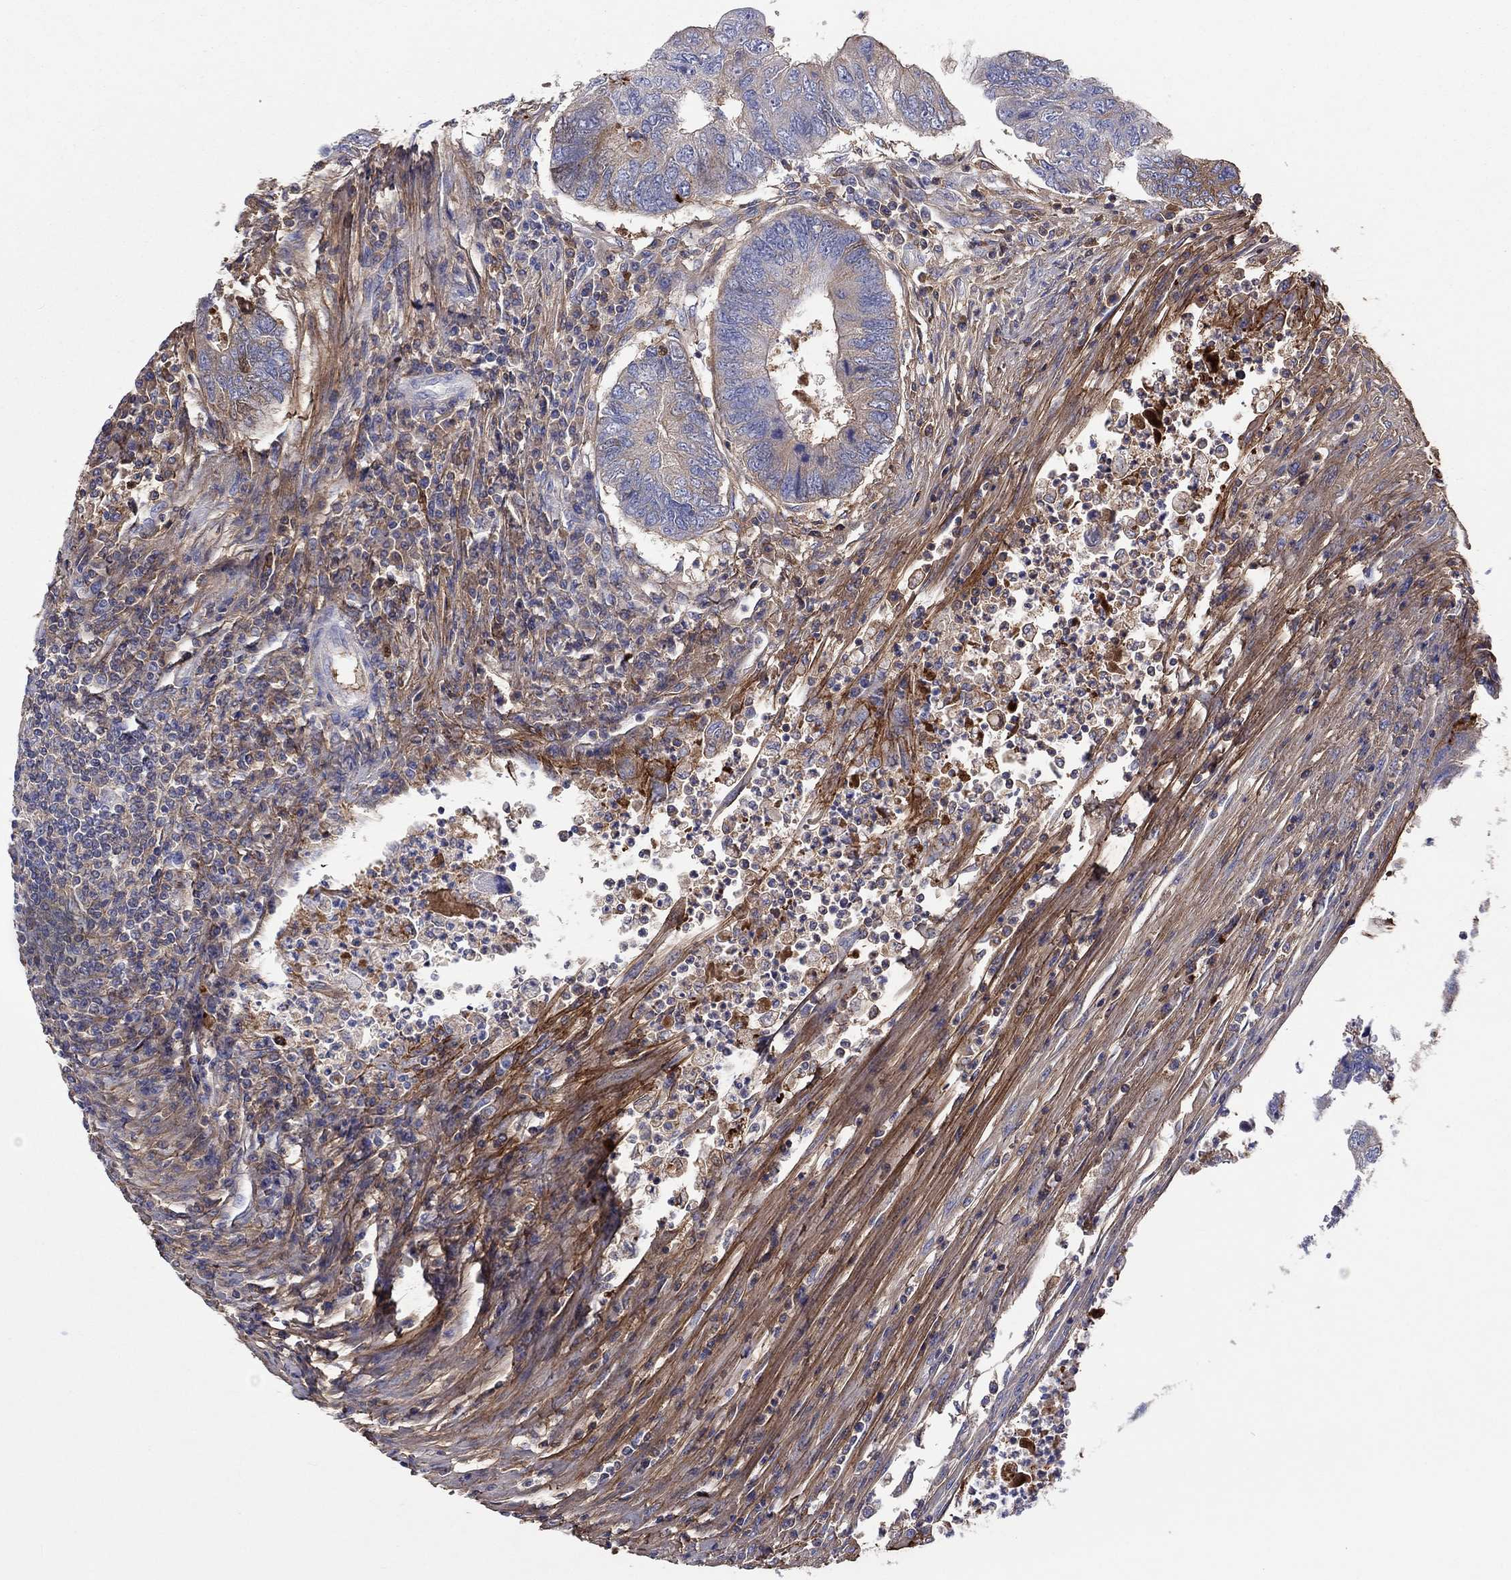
{"staining": {"intensity": "moderate", "quantity": "<25%", "location": "cytoplasmic/membranous"}, "tissue": "colorectal cancer", "cell_type": "Tumor cells", "image_type": "cancer", "snomed": [{"axis": "morphology", "description": "Adenocarcinoma, NOS"}, {"axis": "topography", "description": "Colon"}], "caption": "IHC (DAB (3,3'-diaminobenzidine)) staining of human colorectal cancer (adenocarcinoma) shows moderate cytoplasmic/membranous protein staining in approximately <25% of tumor cells.", "gene": "TGFBI", "patient": {"sex": "female", "age": 67}}